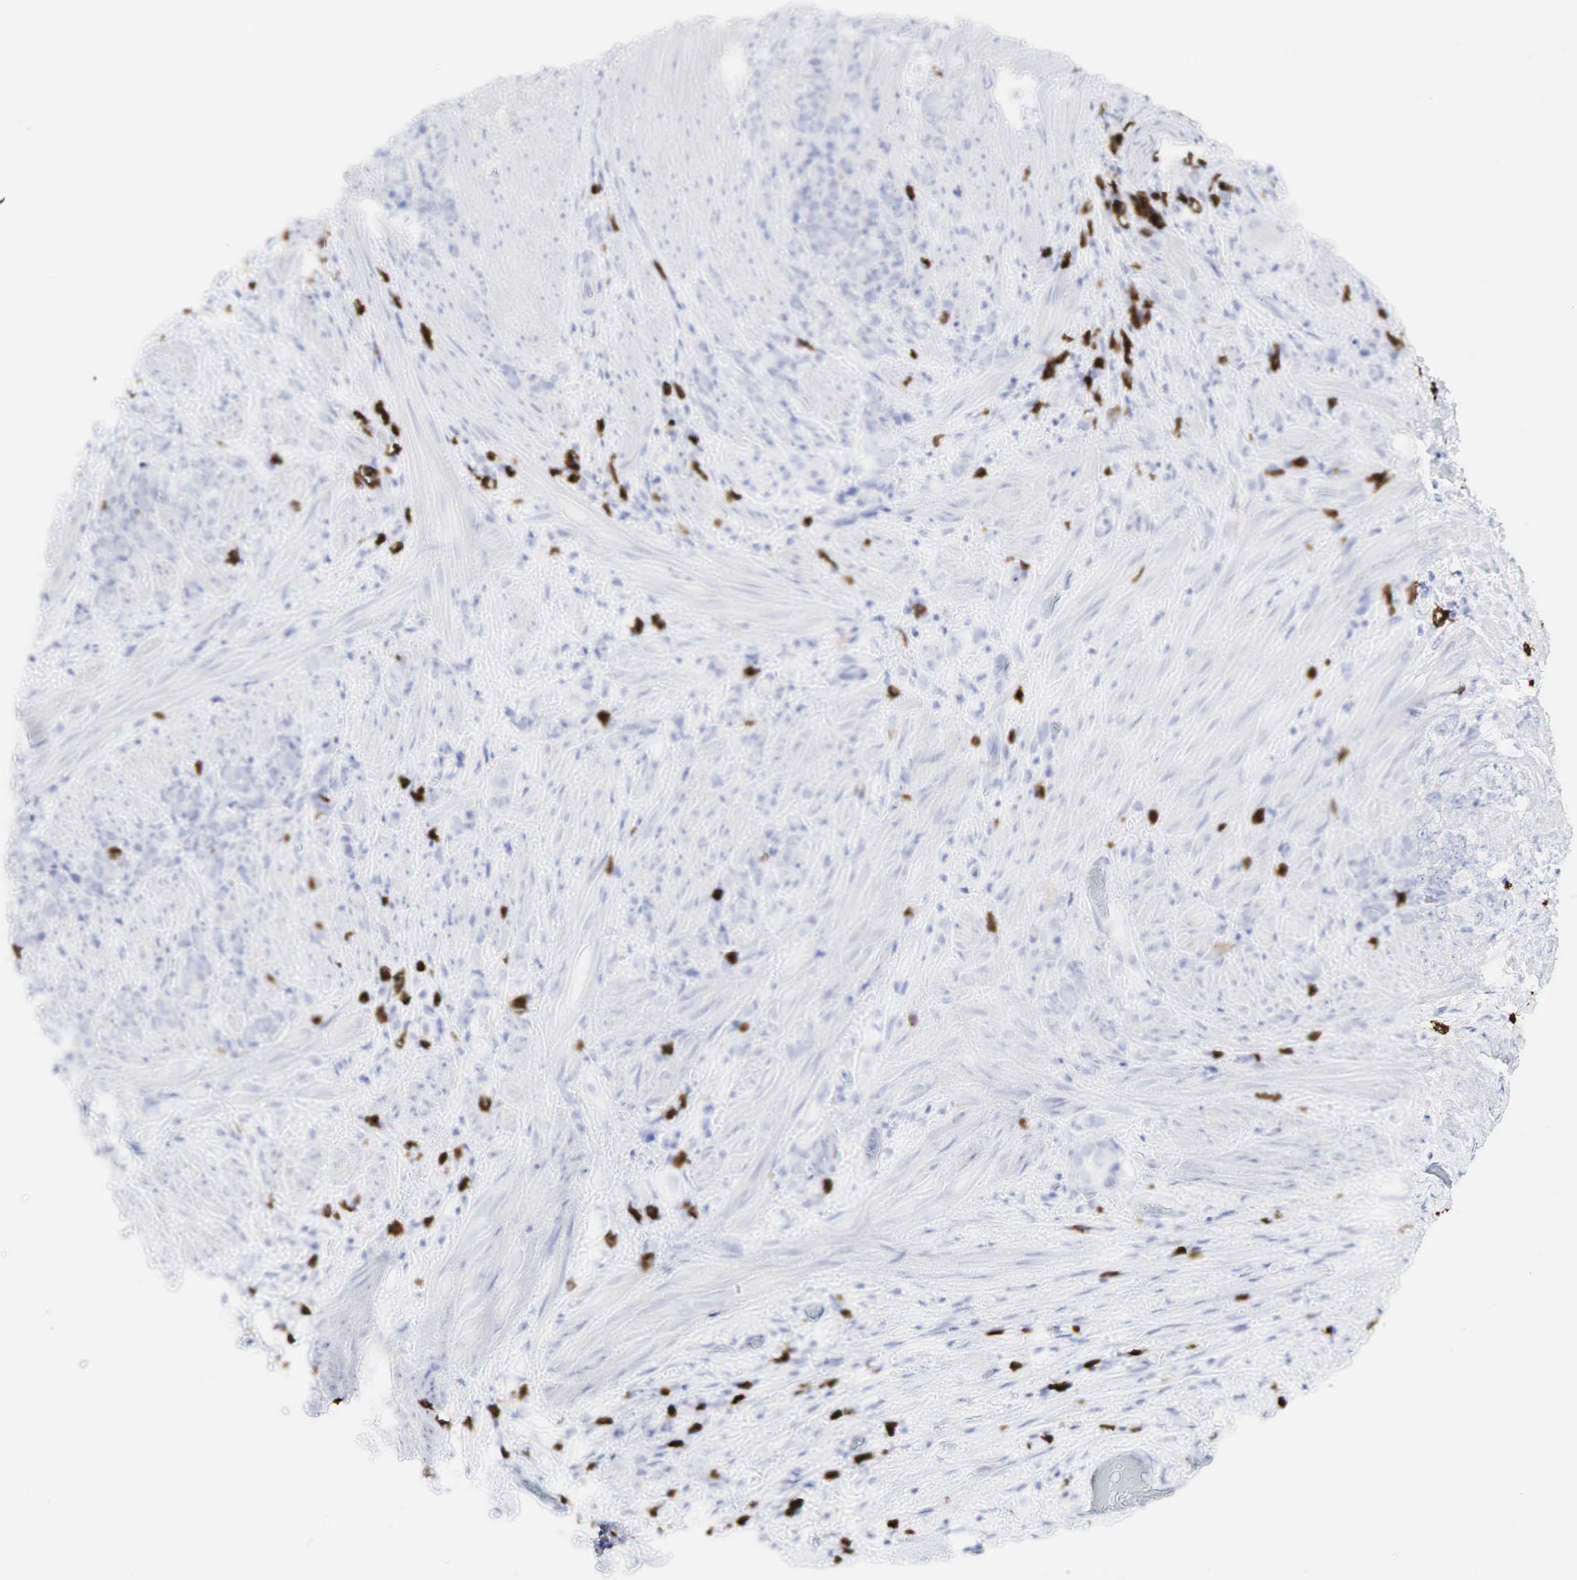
{"staining": {"intensity": "negative", "quantity": "none", "location": "none"}, "tissue": "stomach cancer", "cell_type": "Tumor cells", "image_type": "cancer", "snomed": [{"axis": "morphology", "description": "Adenocarcinoma, NOS"}, {"axis": "topography", "description": "Stomach, lower"}], "caption": "Protein analysis of stomach cancer demonstrates no significant expression in tumor cells.", "gene": "CD8A", "patient": {"sex": "male", "age": 88}}